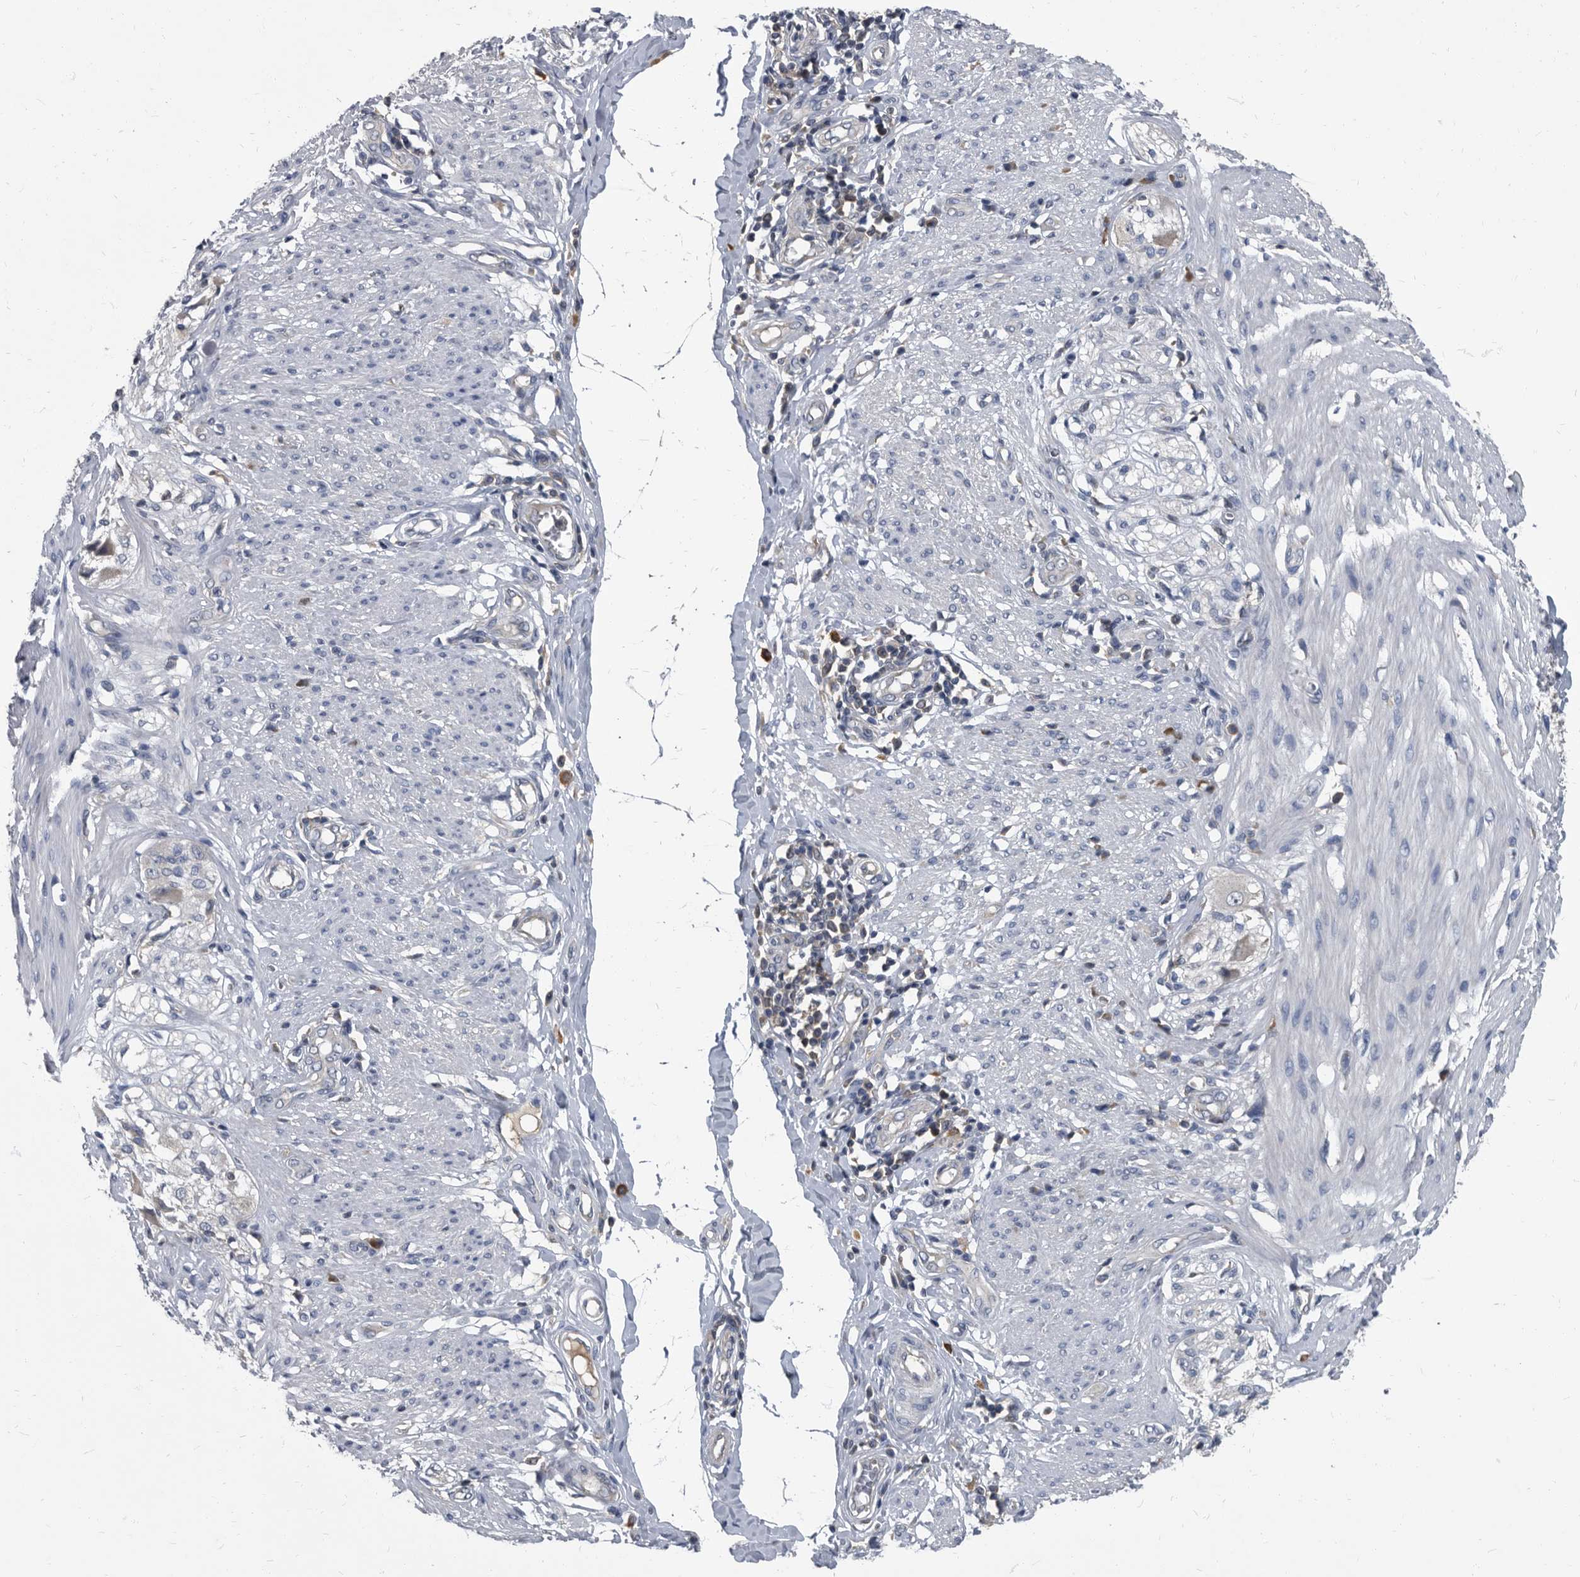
{"staining": {"intensity": "negative", "quantity": "none", "location": "none"}, "tissue": "smooth muscle", "cell_type": "Smooth muscle cells", "image_type": "normal", "snomed": [{"axis": "morphology", "description": "Normal tissue, NOS"}, {"axis": "morphology", "description": "Adenocarcinoma, NOS"}, {"axis": "topography", "description": "Colon"}, {"axis": "topography", "description": "Peripheral nerve tissue"}], "caption": "This histopathology image is of unremarkable smooth muscle stained with immunohistochemistry to label a protein in brown with the nuclei are counter-stained blue. There is no positivity in smooth muscle cells.", "gene": "CDV3", "patient": {"sex": "male", "age": 14}}